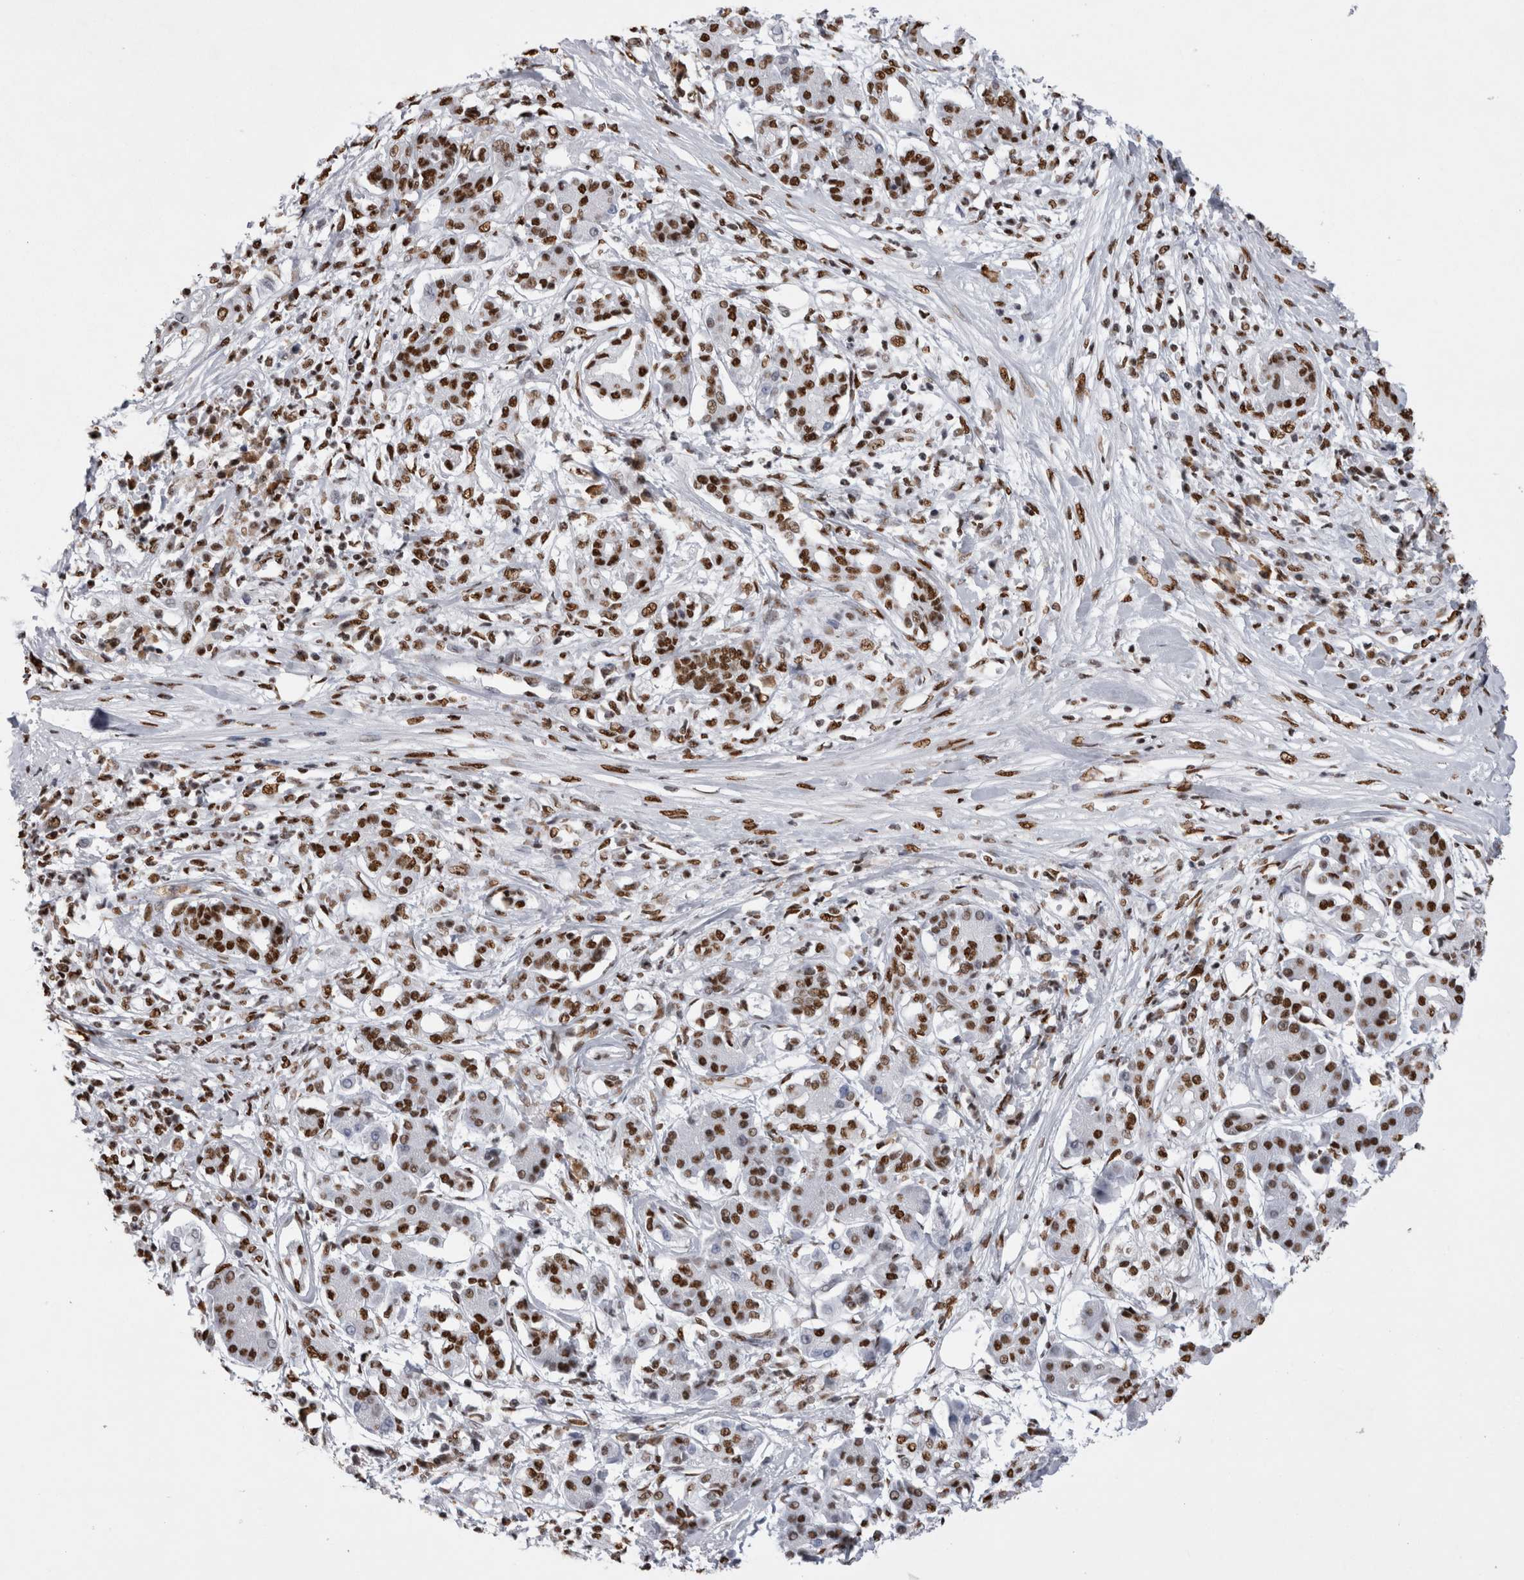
{"staining": {"intensity": "strong", "quantity": "25%-75%", "location": "nuclear"}, "tissue": "pancreatic cancer", "cell_type": "Tumor cells", "image_type": "cancer", "snomed": [{"axis": "morphology", "description": "Adenocarcinoma, NOS"}, {"axis": "topography", "description": "Pancreas"}], "caption": "Tumor cells exhibit strong nuclear staining in approximately 25%-75% of cells in pancreatic cancer.", "gene": "ALPK3", "patient": {"sex": "female", "age": 56}}